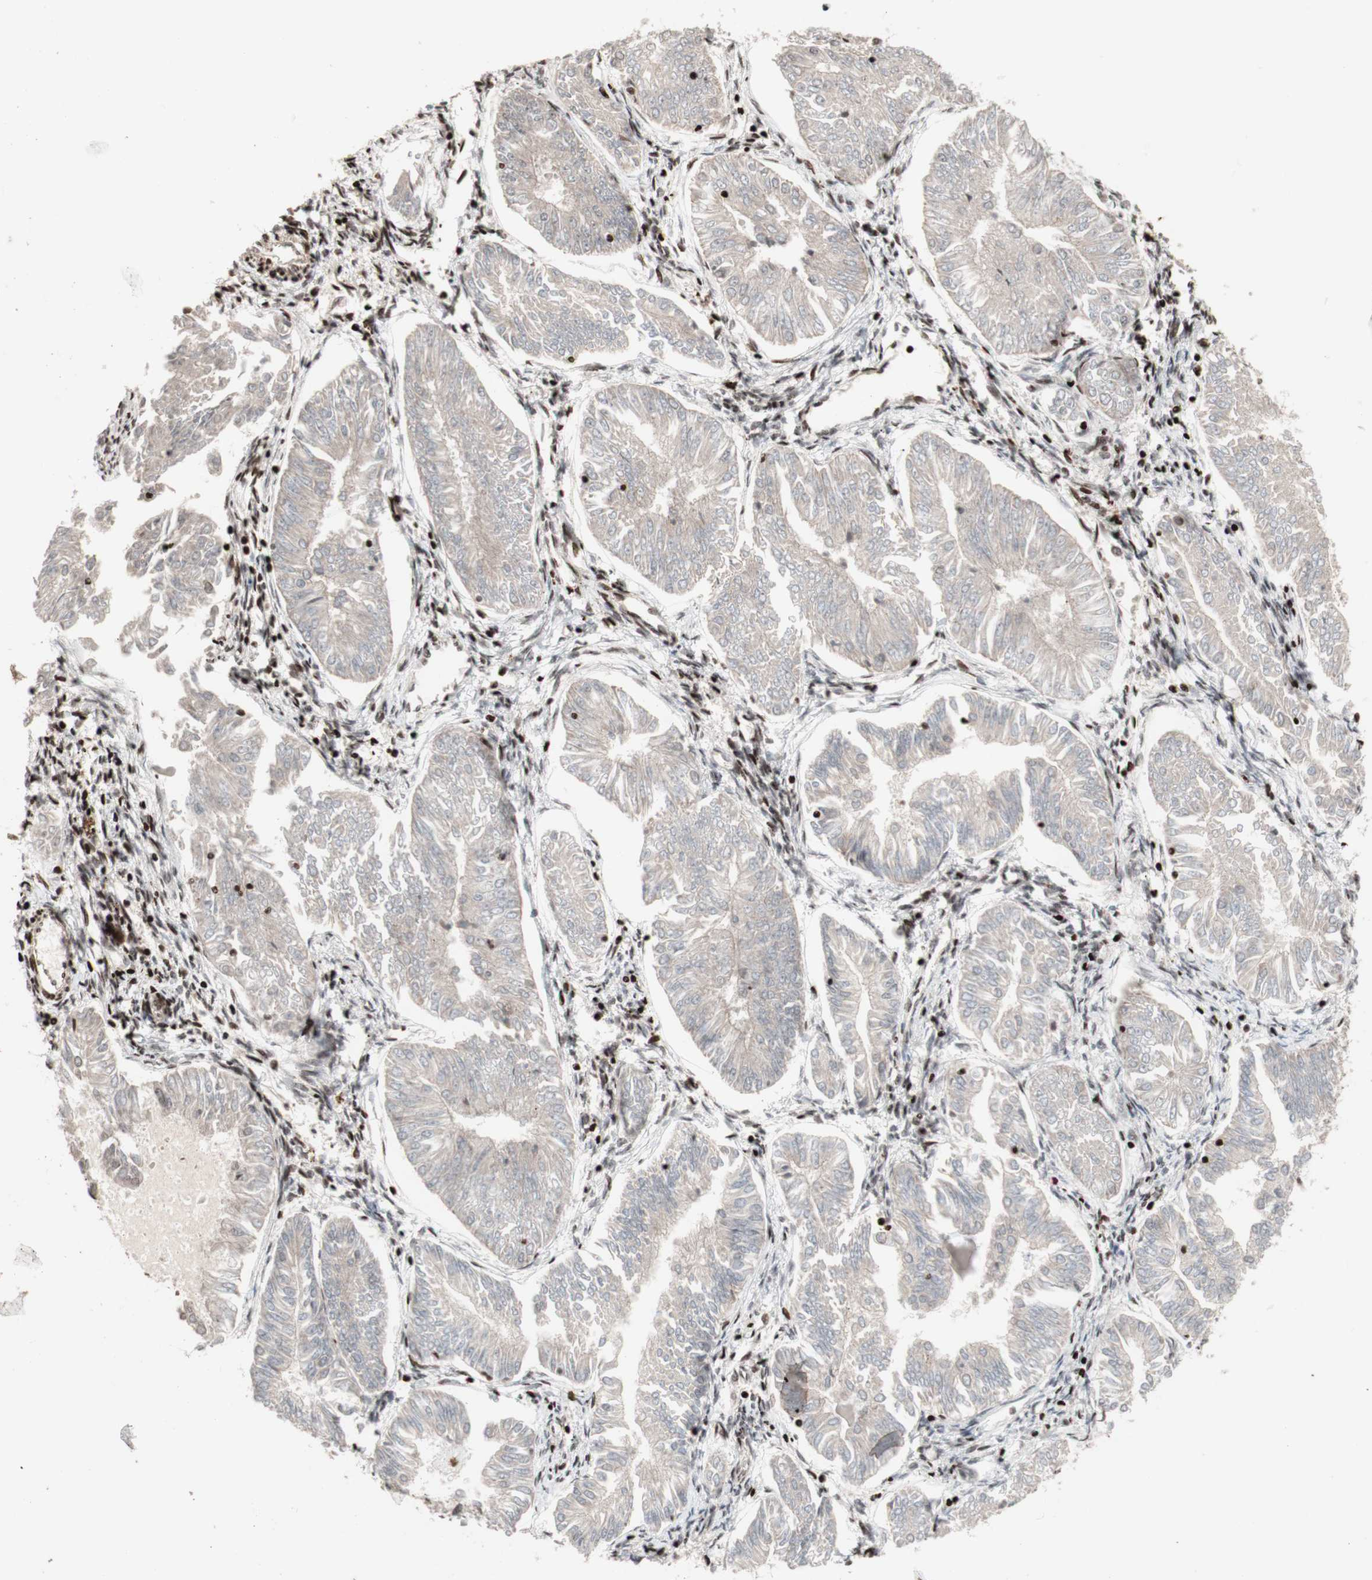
{"staining": {"intensity": "negative", "quantity": "none", "location": "none"}, "tissue": "endometrial cancer", "cell_type": "Tumor cells", "image_type": "cancer", "snomed": [{"axis": "morphology", "description": "Adenocarcinoma, NOS"}, {"axis": "topography", "description": "Endometrium"}], "caption": "Tumor cells are negative for protein expression in human endometrial cancer.", "gene": "POLA1", "patient": {"sex": "female", "age": 53}}